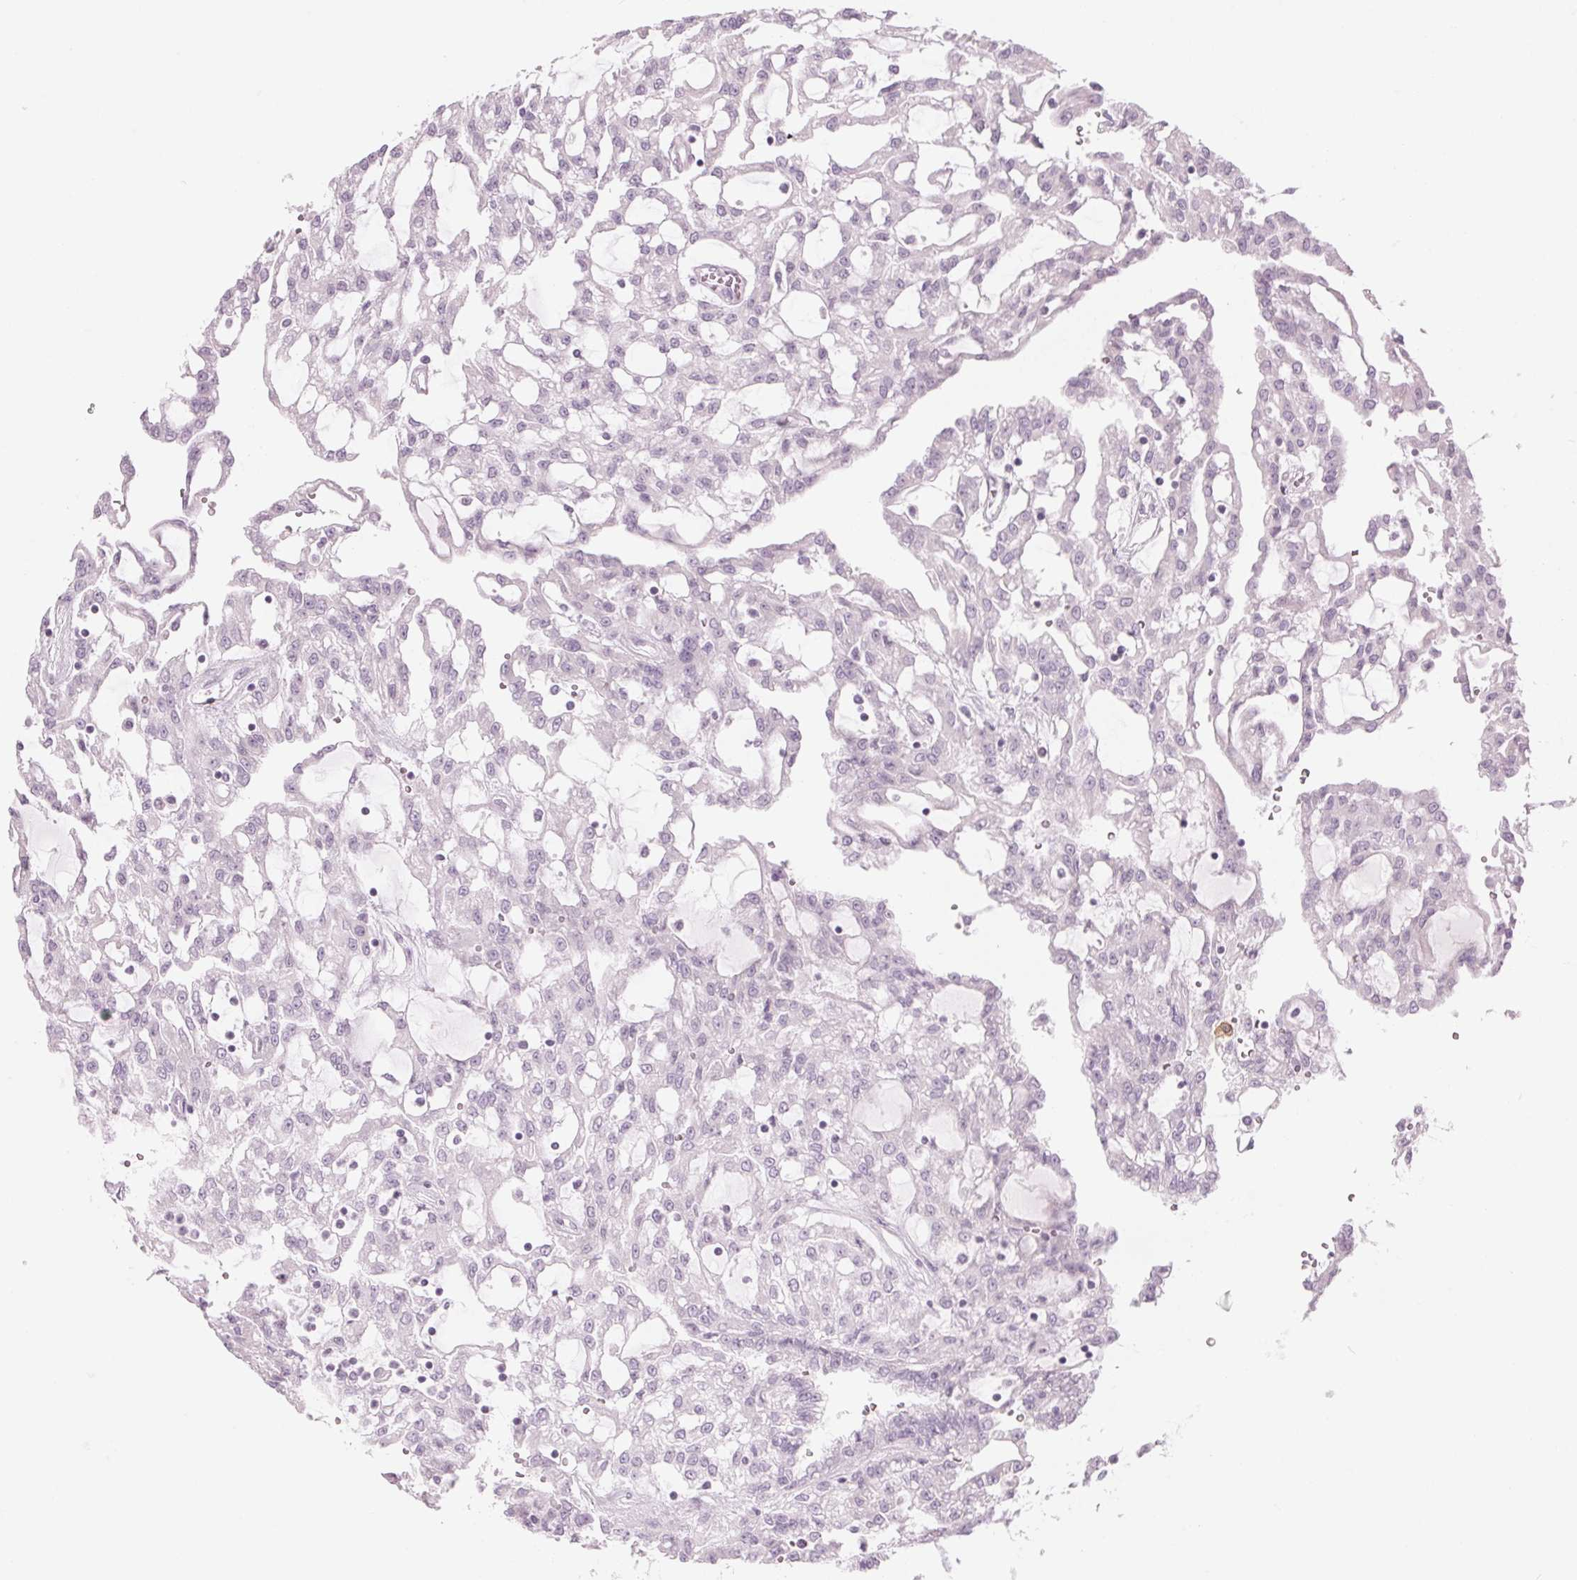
{"staining": {"intensity": "negative", "quantity": "none", "location": "none"}, "tissue": "renal cancer", "cell_type": "Tumor cells", "image_type": "cancer", "snomed": [{"axis": "morphology", "description": "Adenocarcinoma, NOS"}, {"axis": "topography", "description": "Kidney"}], "caption": "An IHC micrograph of renal adenocarcinoma is shown. There is no staining in tumor cells of renal adenocarcinoma.", "gene": "GNMT", "patient": {"sex": "male", "age": 63}}